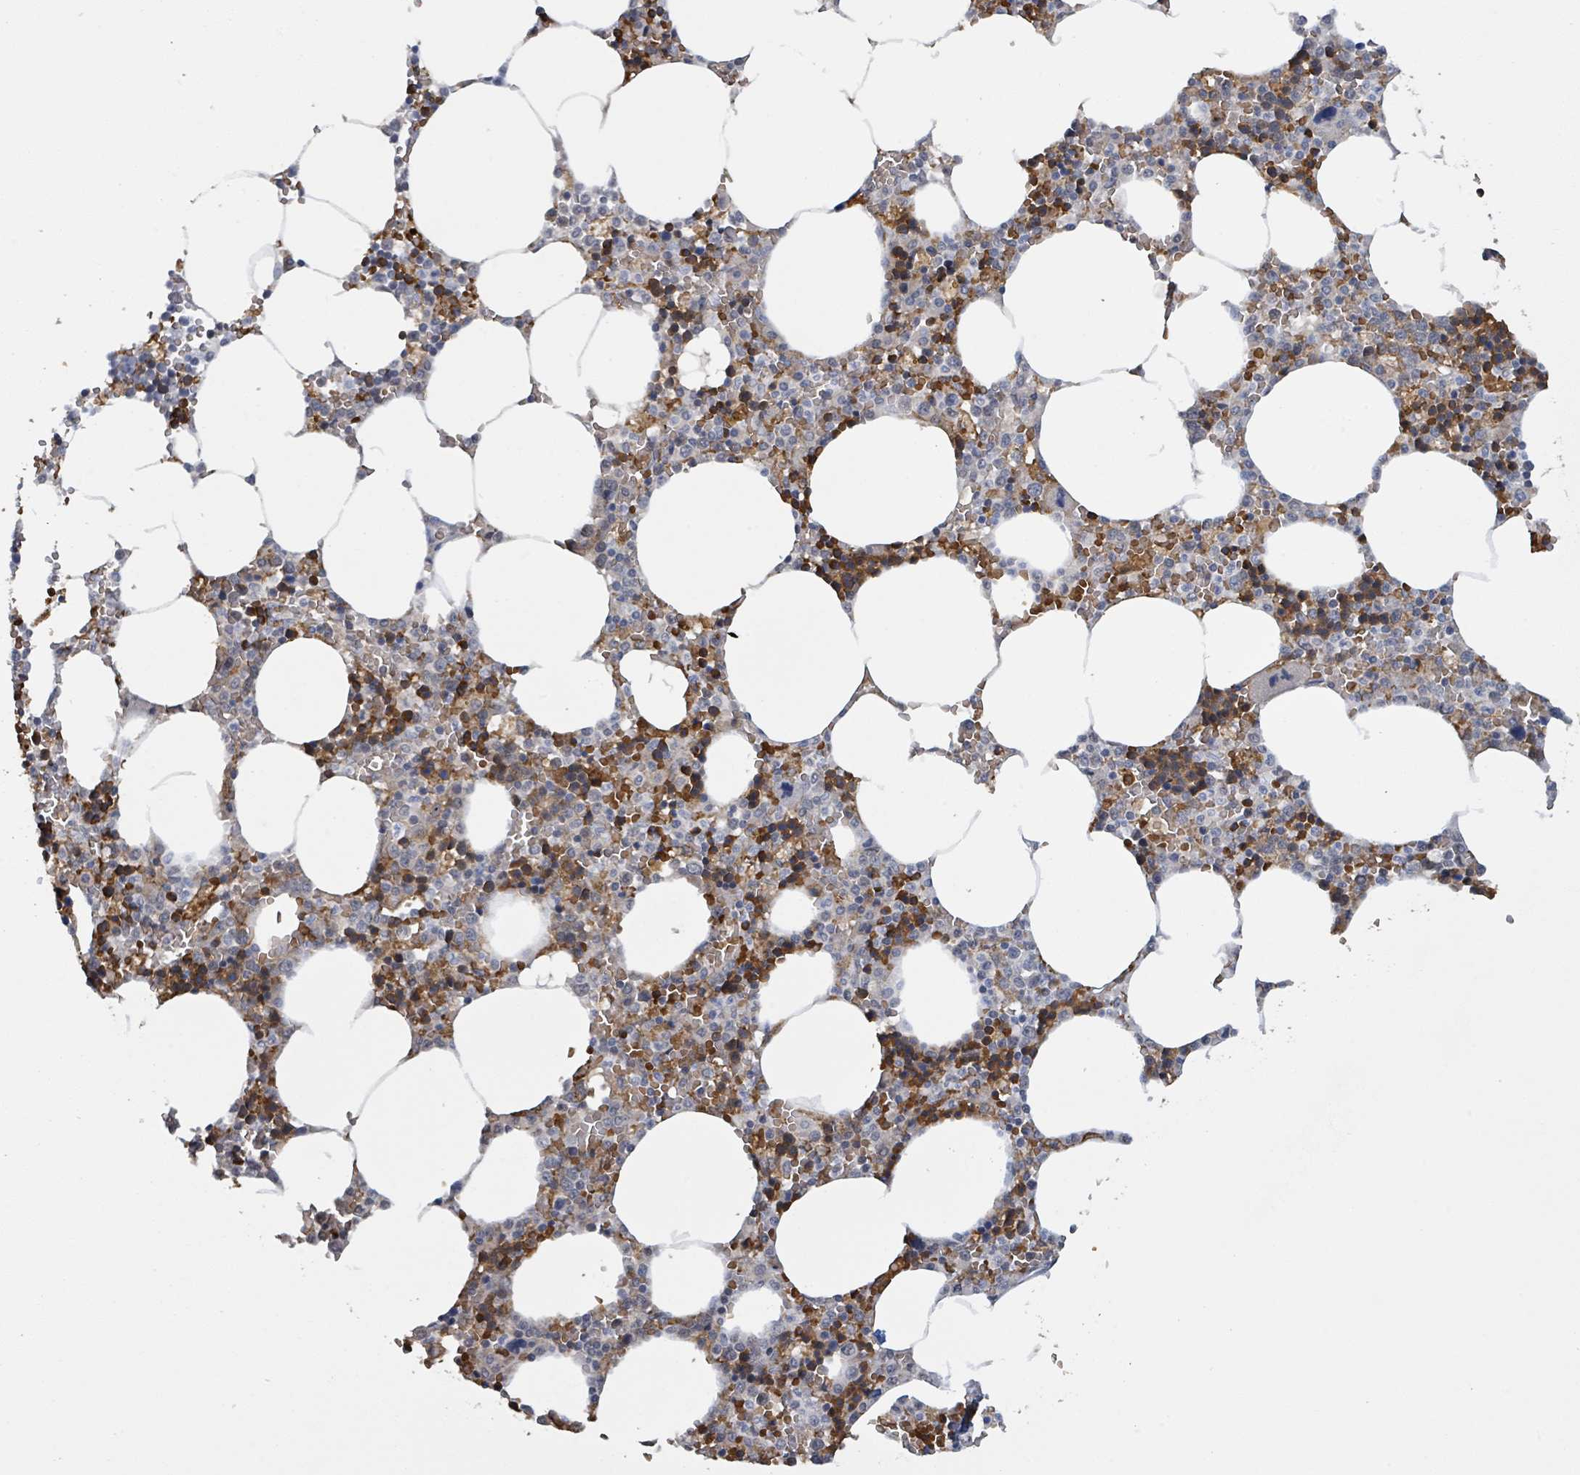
{"staining": {"intensity": "moderate", "quantity": "25%-75%", "location": "cytoplasmic/membranous"}, "tissue": "bone marrow", "cell_type": "Hematopoietic cells", "image_type": "normal", "snomed": [{"axis": "morphology", "description": "Normal tissue, NOS"}, {"axis": "topography", "description": "Bone marrow"}], "caption": "The photomicrograph demonstrates immunohistochemical staining of unremarkable bone marrow. There is moderate cytoplasmic/membranous positivity is identified in about 25%-75% of hematopoietic cells.", "gene": "SEBOX", "patient": {"sex": "male", "age": 70}}